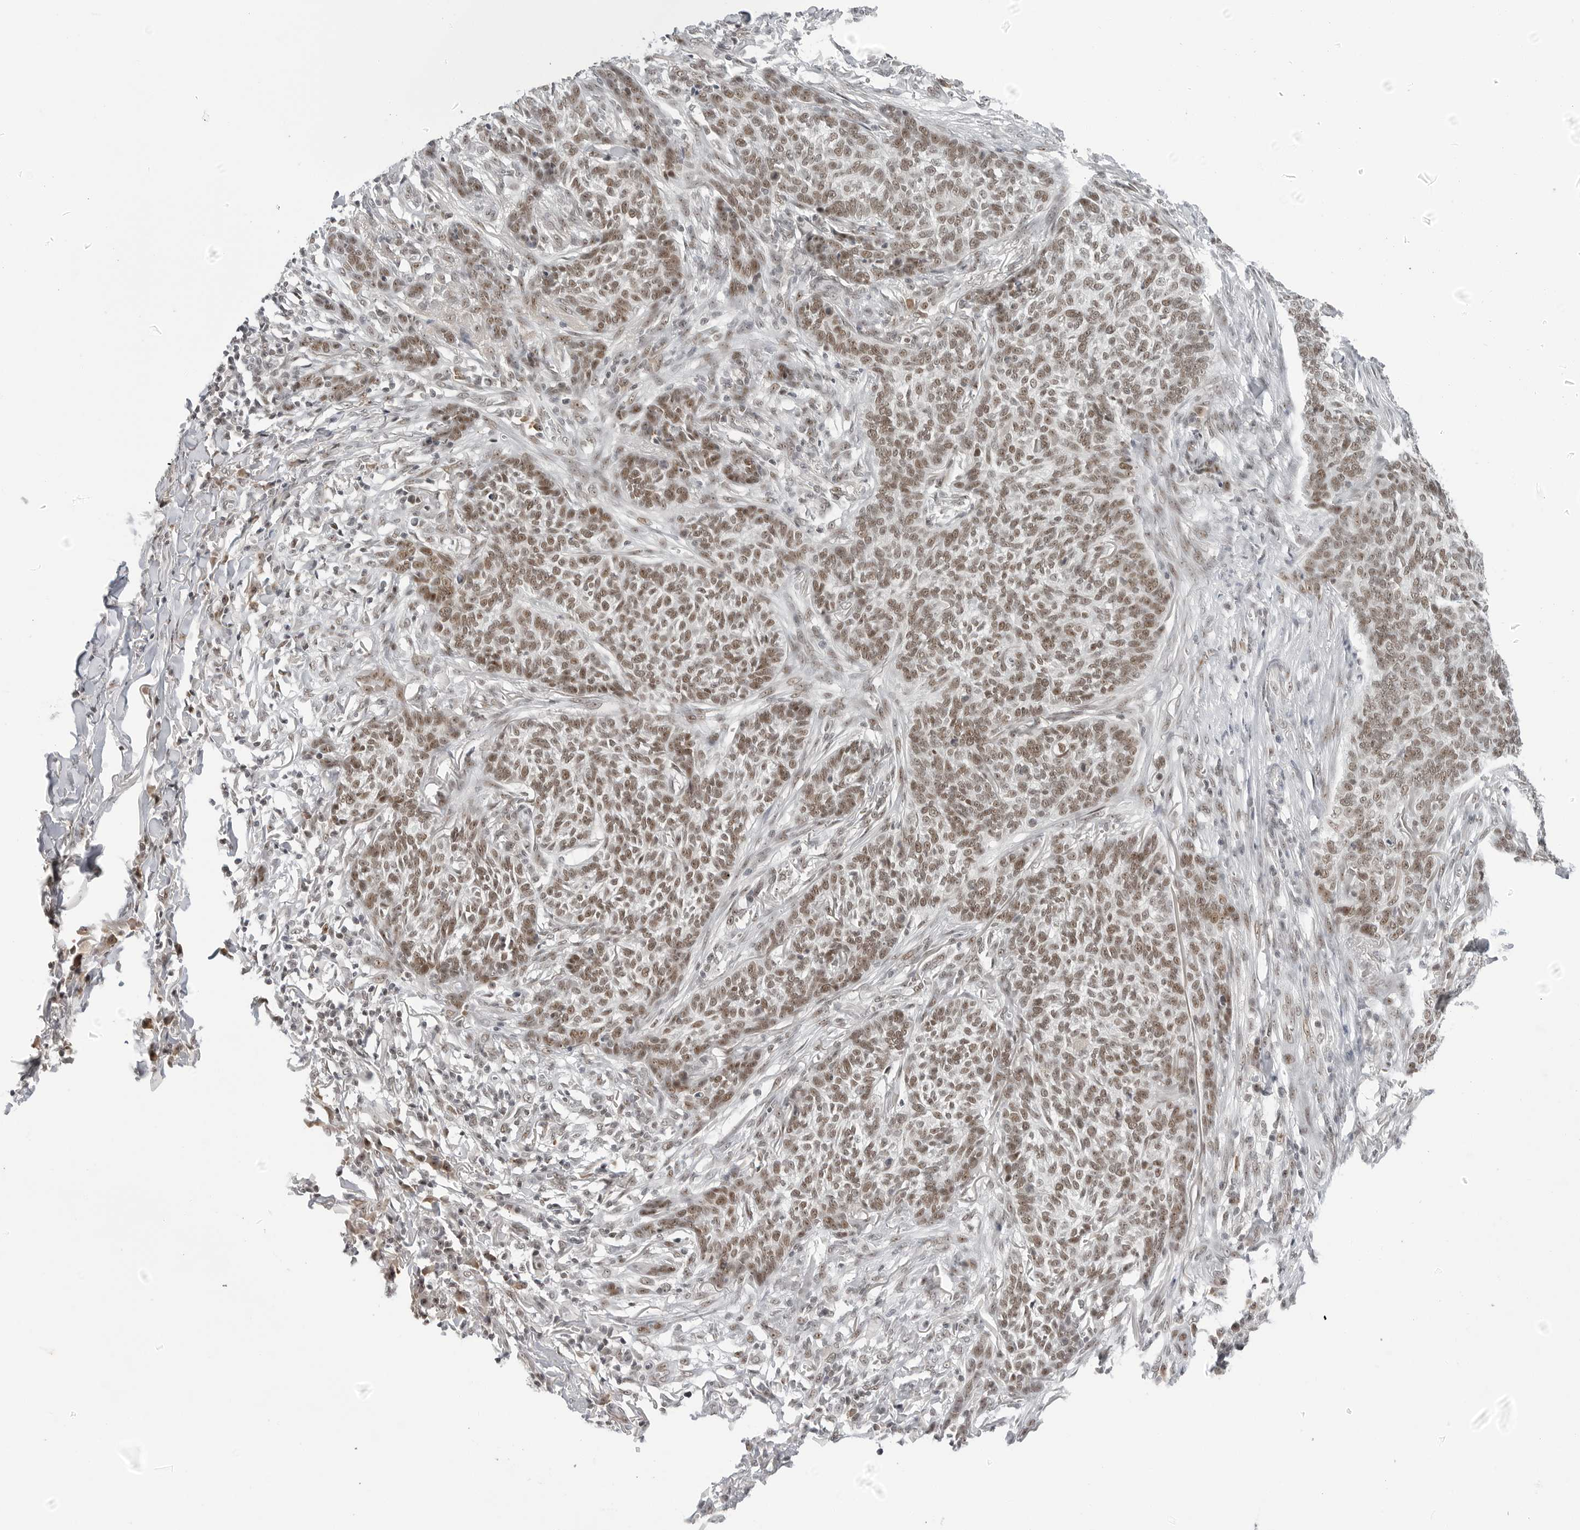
{"staining": {"intensity": "moderate", "quantity": ">75%", "location": "nuclear"}, "tissue": "skin cancer", "cell_type": "Tumor cells", "image_type": "cancer", "snomed": [{"axis": "morphology", "description": "Basal cell carcinoma"}, {"axis": "topography", "description": "Skin"}], "caption": "Skin basal cell carcinoma was stained to show a protein in brown. There is medium levels of moderate nuclear positivity in about >75% of tumor cells. (DAB (3,3'-diaminobenzidine) IHC with brightfield microscopy, high magnification).", "gene": "WRAP53", "patient": {"sex": "male", "age": 85}}